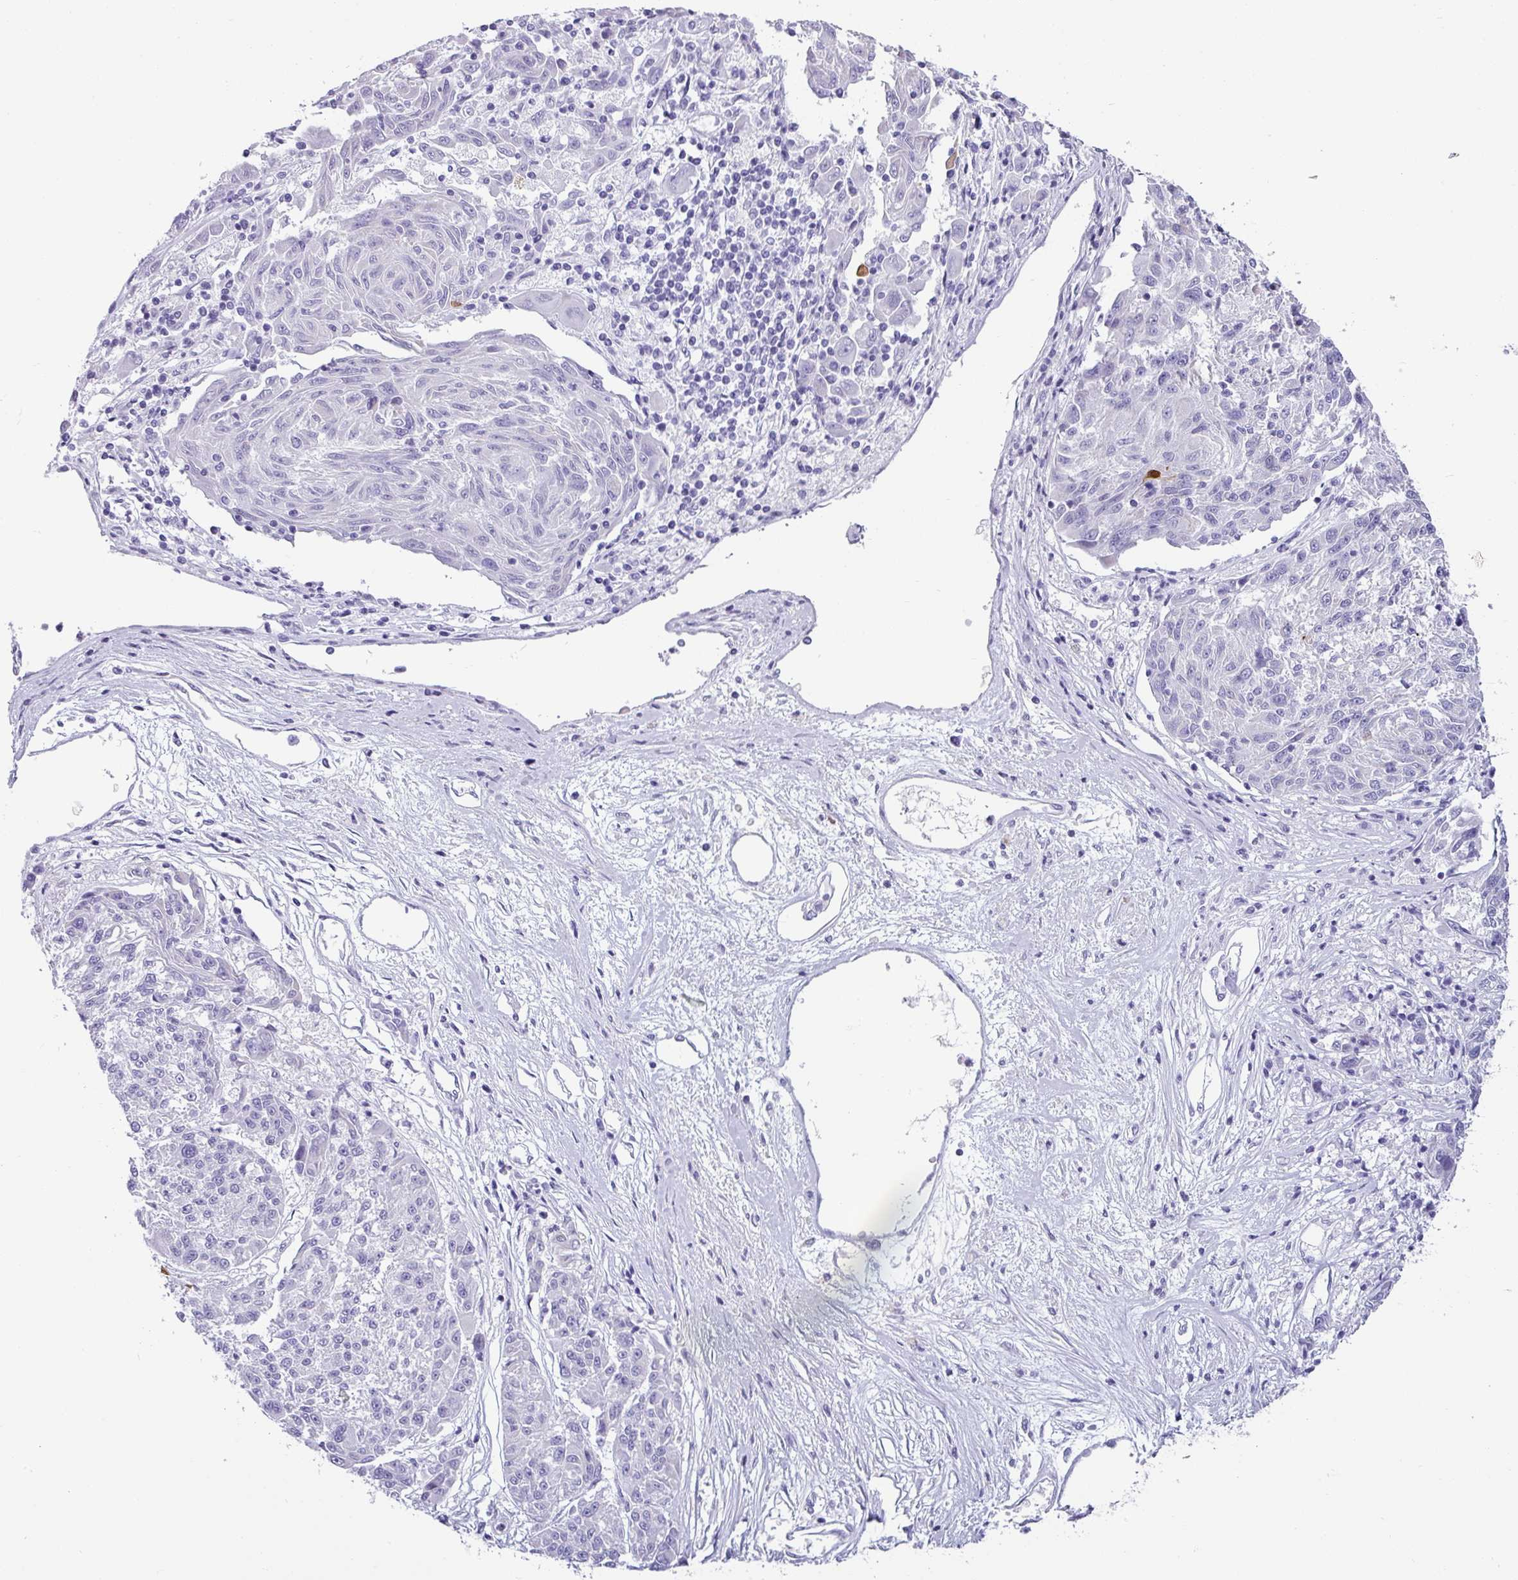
{"staining": {"intensity": "negative", "quantity": "none", "location": "none"}, "tissue": "melanoma", "cell_type": "Tumor cells", "image_type": "cancer", "snomed": [{"axis": "morphology", "description": "Malignant melanoma, NOS"}, {"axis": "topography", "description": "Skin"}], "caption": "Protein analysis of malignant melanoma demonstrates no significant positivity in tumor cells.", "gene": "VCY1B", "patient": {"sex": "male", "age": 53}}